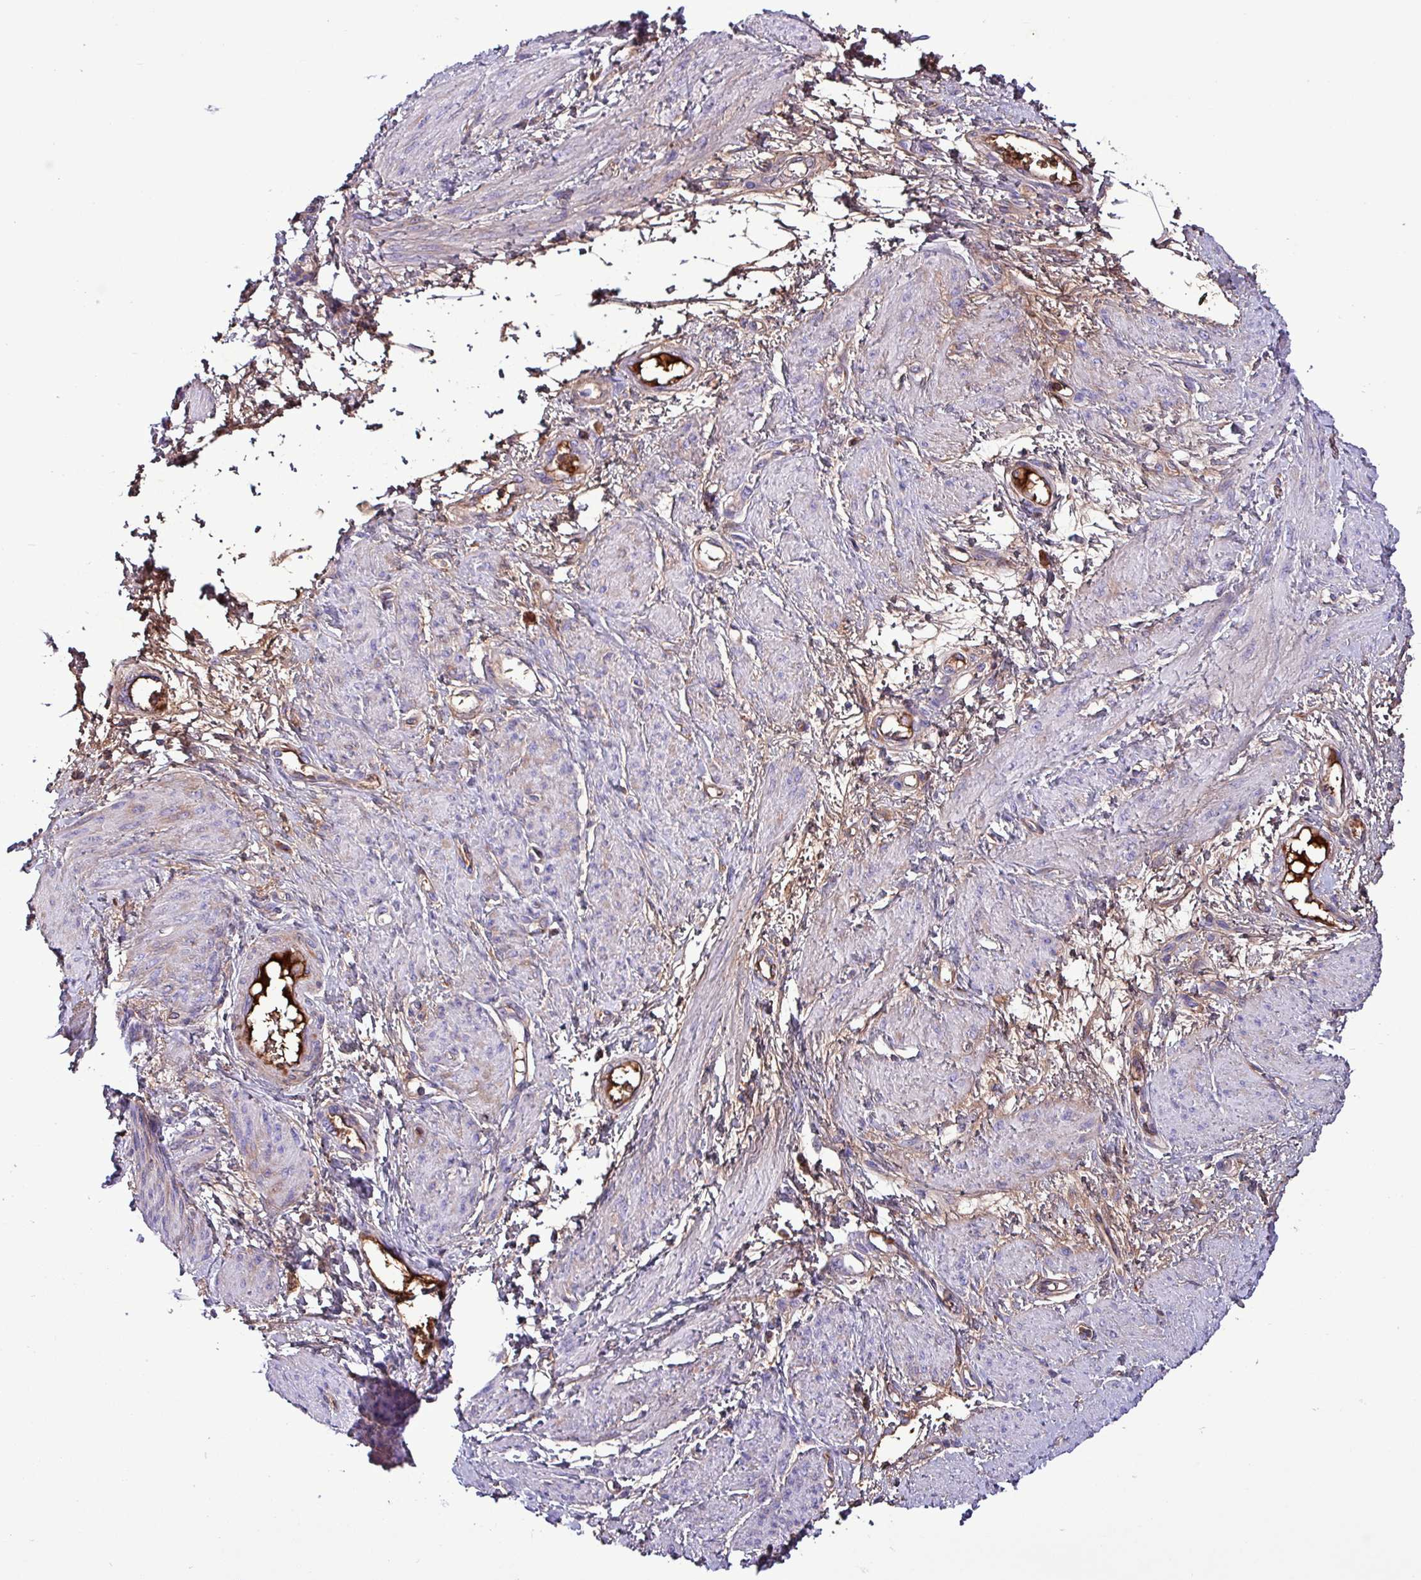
{"staining": {"intensity": "negative", "quantity": "none", "location": "none"}, "tissue": "smooth muscle", "cell_type": "Smooth muscle cells", "image_type": "normal", "snomed": [{"axis": "morphology", "description": "Normal tissue, NOS"}, {"axis": "topography", "description": "Smooth muscle"}, {"axis": "topography", "description": "Uterus"}], "caption": "This is an immunohistochemistry (IHC) micrograph of unremarkable human smooth muscle. There is no expression in smooth muscle cells.", "gene": "HPR", "patient": {"sex": "female", "age": 39}}